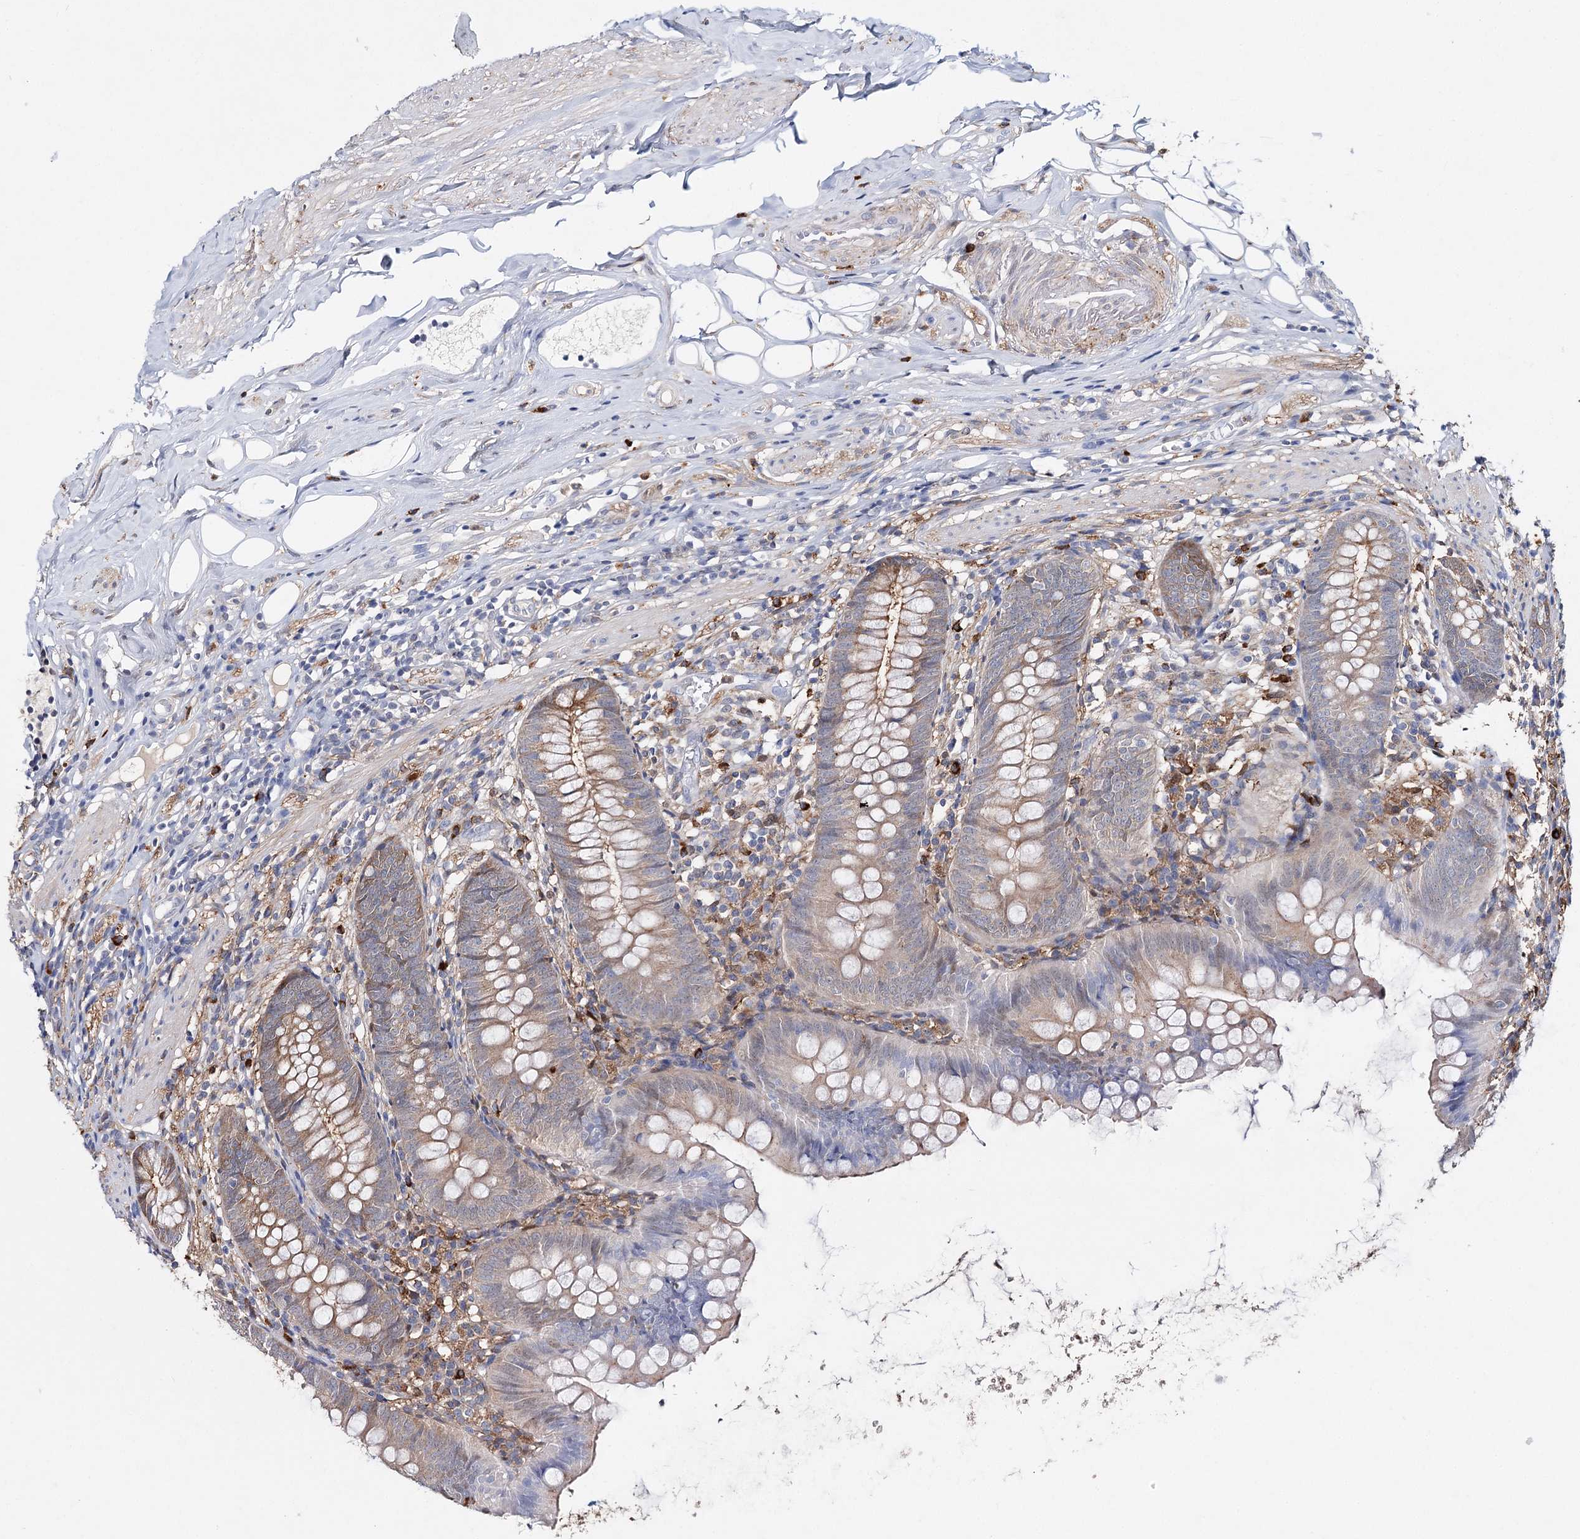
{"staining": {"intensity": "moderate", "quantity": "25%-75%", "location": "cytoplasmic/membranous"}, "tissue": "appendix", "cell_type": "Glandular cells", "image_type": "normal", "snomed": [{"axis": "morphology", "description": "Normal tissue, NOS"}, {"axis": "topography", "description": "Appendix"}], "caption": "Benign appendix demonstrates moderate cytoplasmic/membranous expression in approximately 25%-75% of glandular cells, visualized by immunohistochemistry.", "gene": "CFAP46", "patient": {"sex": "female", "age": 62}}